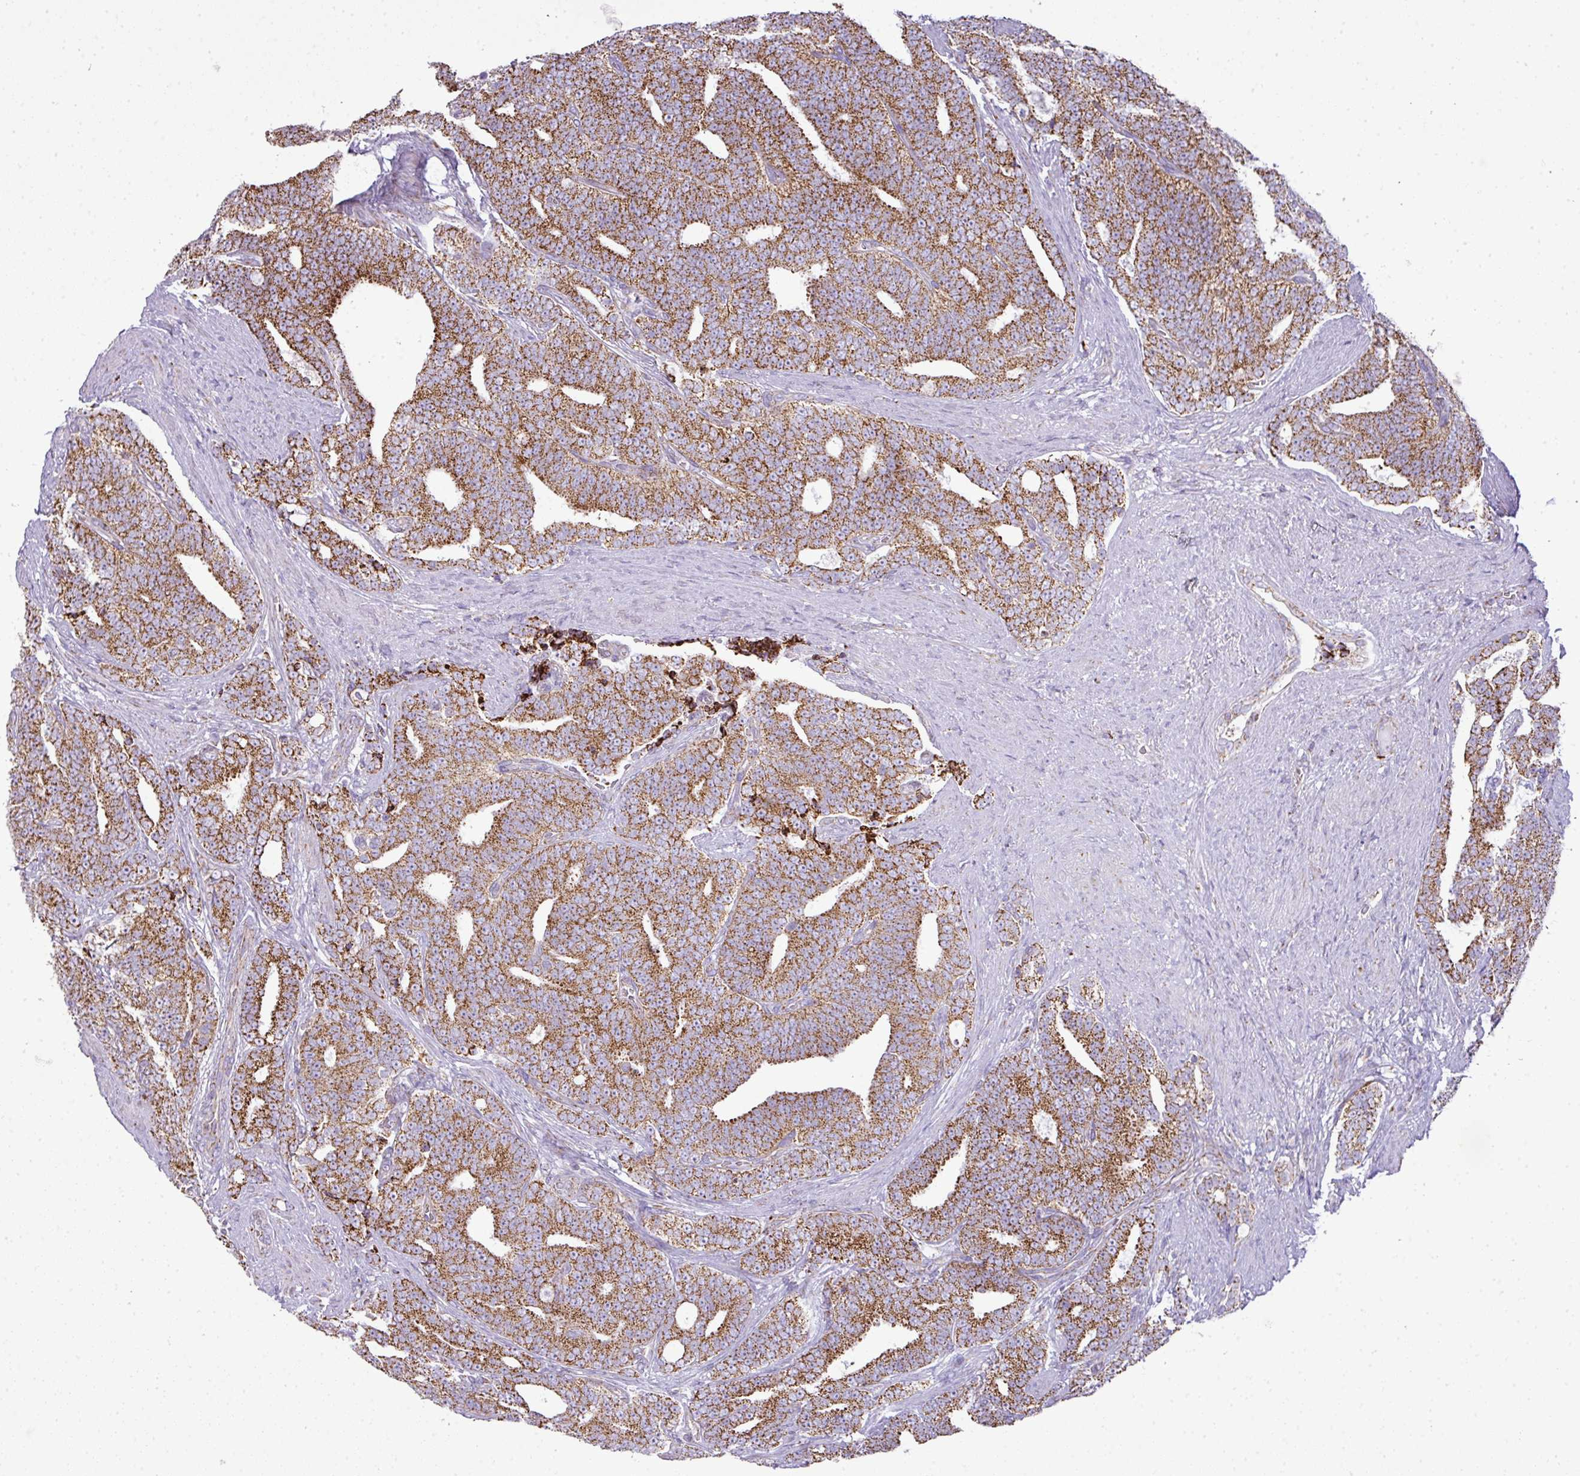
{"staining": {"intensity": "strong", "quantity": ">75%", "location": "cytoplasmic/membranous"}, "tissue": "prostate cancer", "cell_type": "Tumor cells", "image_type": "cancer", "snomed": [{"axis": "morphology", "description": "Adenocarcinoma, High grade"}, {"axis": "topography", "description": "Prostate and seminal vesicle, NOS"}], "caption": "Immunohistochemistry staining of prostate cancer (high-grade adenocarcinoma), which reveals high levels of strong cytoplasmic/membranous positivity in approximately >75% of tumor cells indicating strong cytoplasmic/membranous protein expression. The staining was performed using DAB (3,3'-diaminobenzidine) (brown) for protein detection and nuclei were counterstained in hematoxylin (blue).", "gene": "ZNF81", "patient": {"sex": "male", "age": 67}}